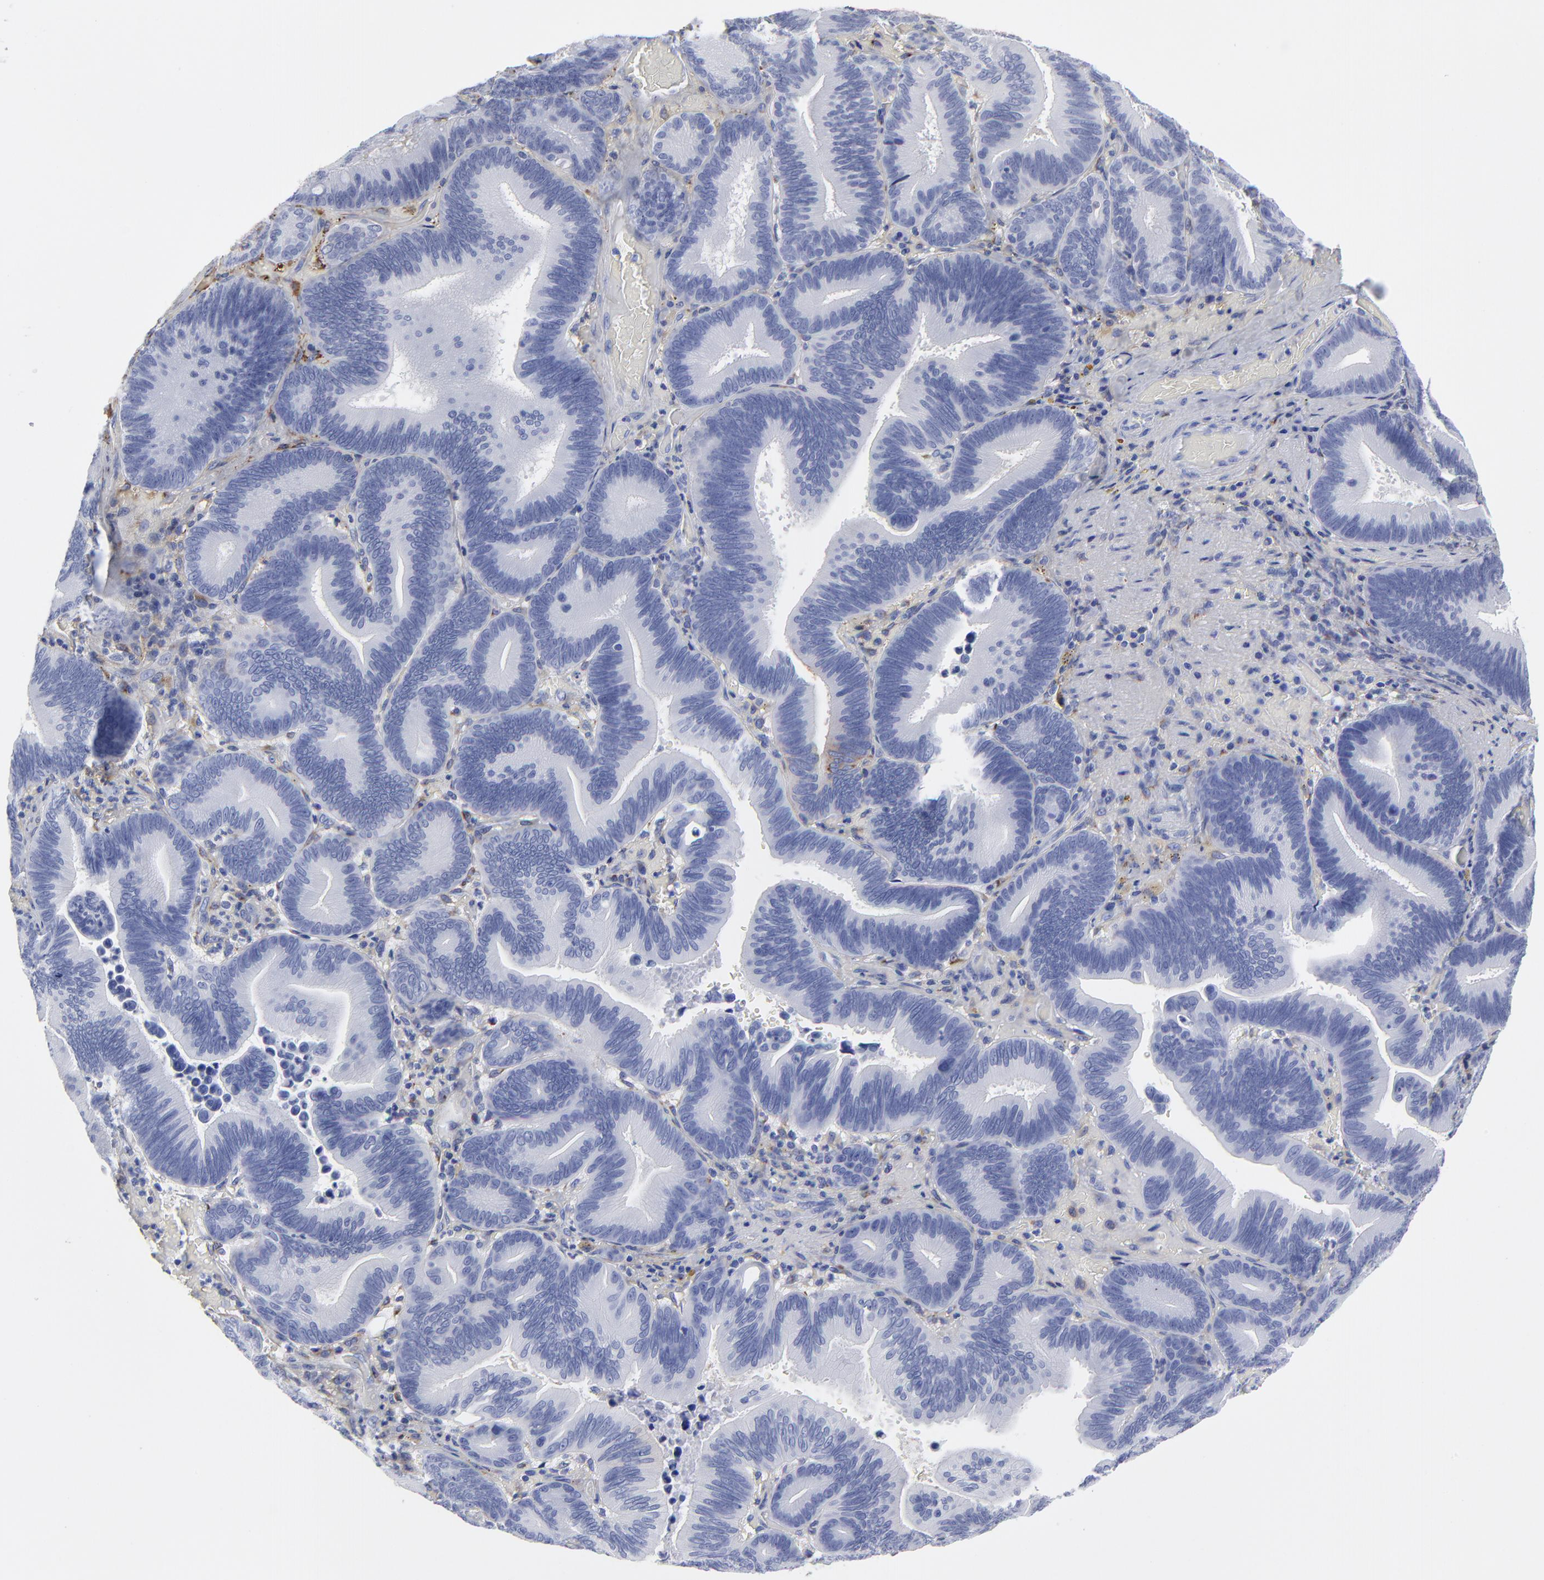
{"staining": {"intensity": "negative", "quantity": "none", "location": "none"}, "tissue": "pancreatic cancer", "cell_type": "Tumor cells", "image_type": "cancer", "snomed": [{"axis": "morphology", "description": "Adenocarcinoma, NOS"}, {"axis": "topography", "description": "Pancreas"}], "caption": "Protein analysis of pancreatic adenocarcinoma shows no significant staining in tumor cells.", "gene": "DCN", "patient": {"sex": "male", "age": 82}}